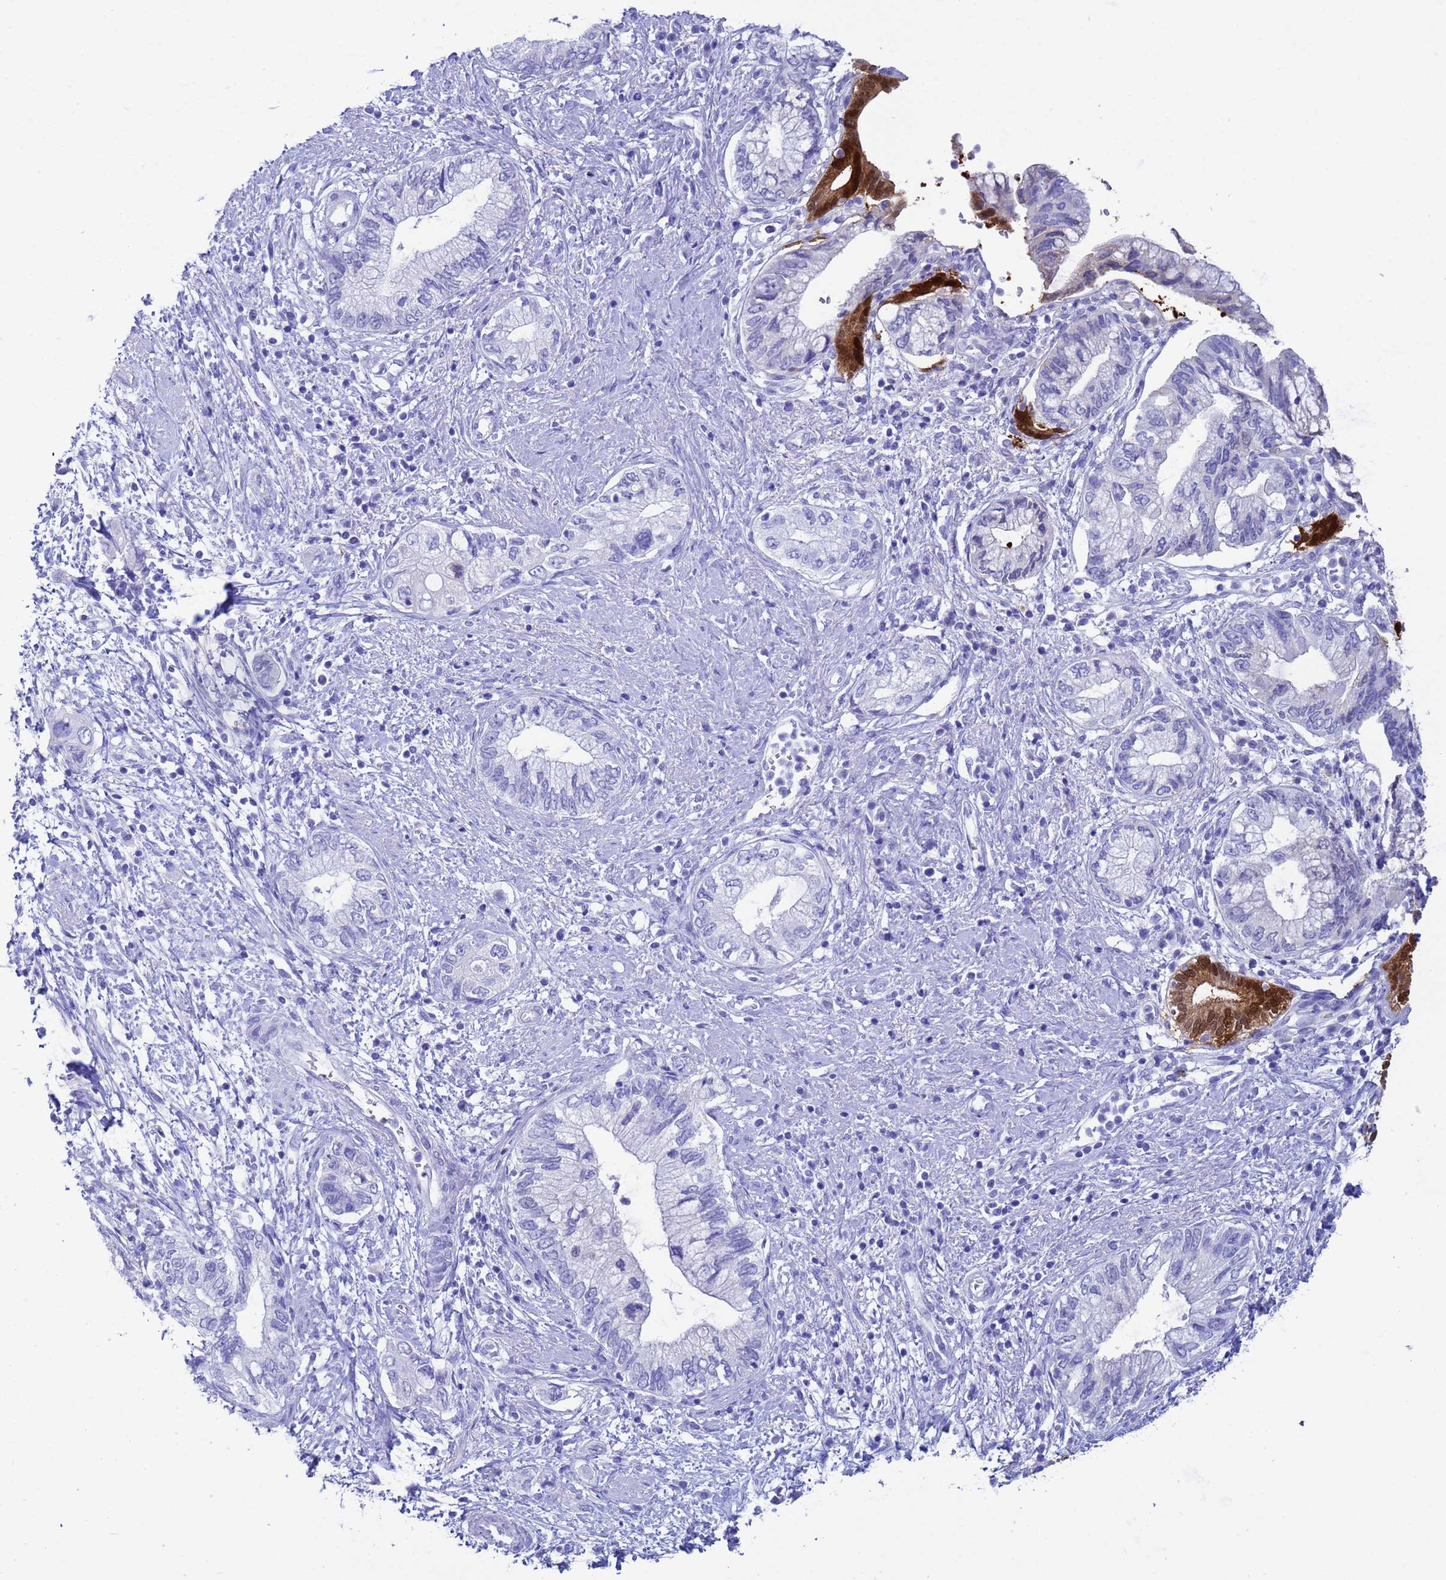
{"staining": {"intensity": "strong", "quantity": "<25%", "location": "cytoplasmic/membranous,nuclear"}, "tissue": "pancreatic cancer", "cell_type": "Tumor cells", "image_type": "cancer", "snomed": [{"axis": "morphology", "description": "Adenocarcinoma, NOS"}, {"axis": "topography", "description": "Pancreas"}], "caption": "Immunohistochemical staining of human pancreatic cancer shows strong cytoplasmic/membranous and nuclear protein positivity in about <25% of tumor cells.", "gene": "AKR1C2", "patient": {"sex": "female", "age": 73}}